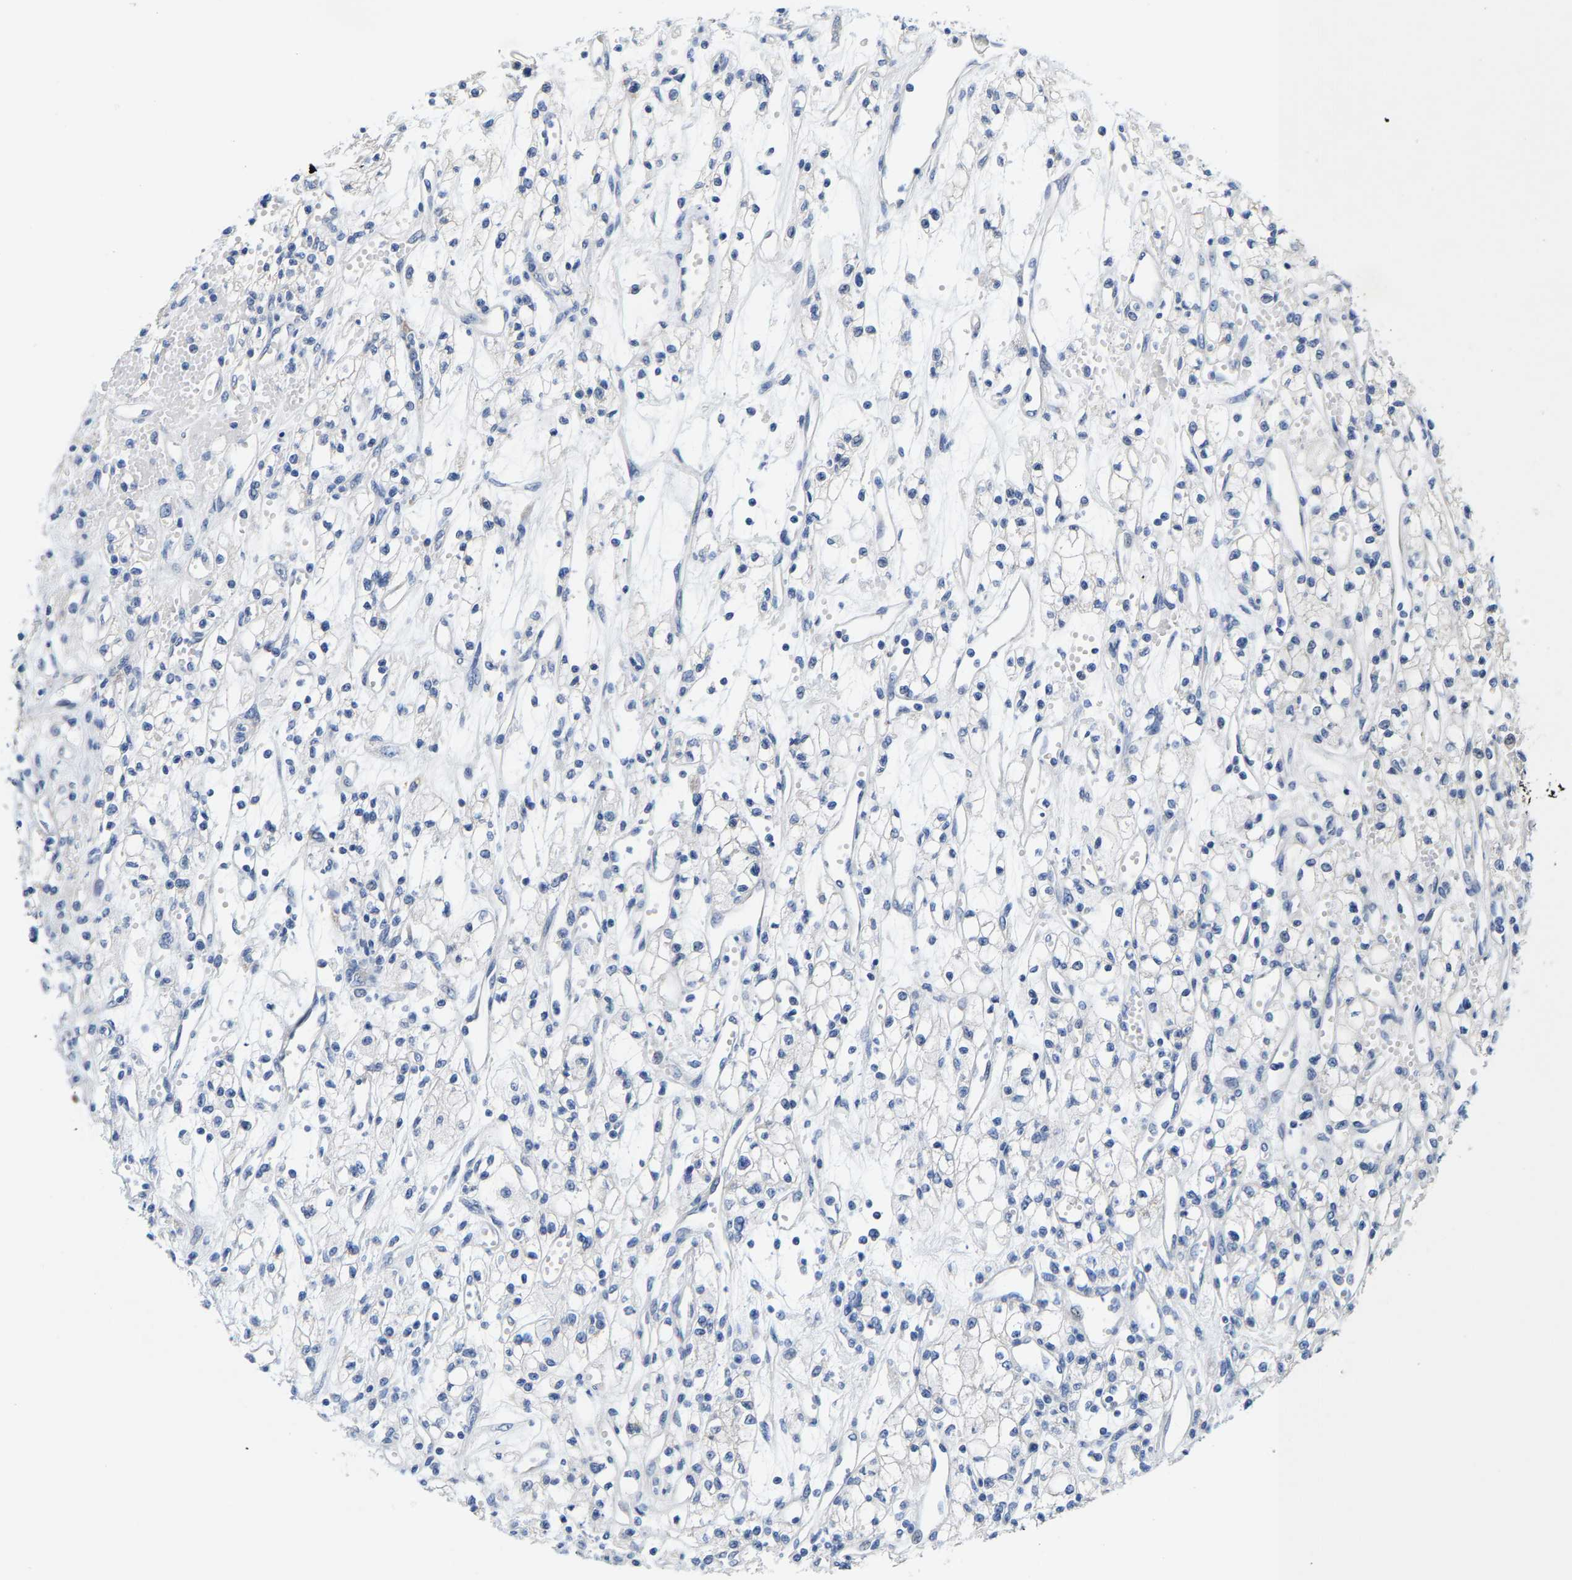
{"staining": {"intensity": "negative", "quantity": "none", "location": "none"}, "tissue": "renal cancer", "cell_type": "Tumor cells", "image_type": "cancer", "snomed": [{"axis": "morphology", "description": "Adenocarcinoma, NOS"}, {"axis": "topography", "description": "Kidney"}], "caption": "This micrograph is of adenocarcinoma (renal) stained with IHC to label a protein in brown with the nuclei are counter-stained blue. There is no expression in tumor cells.", "gene": "KLHL1", "patient": {"sex": "male", "age": 59}}